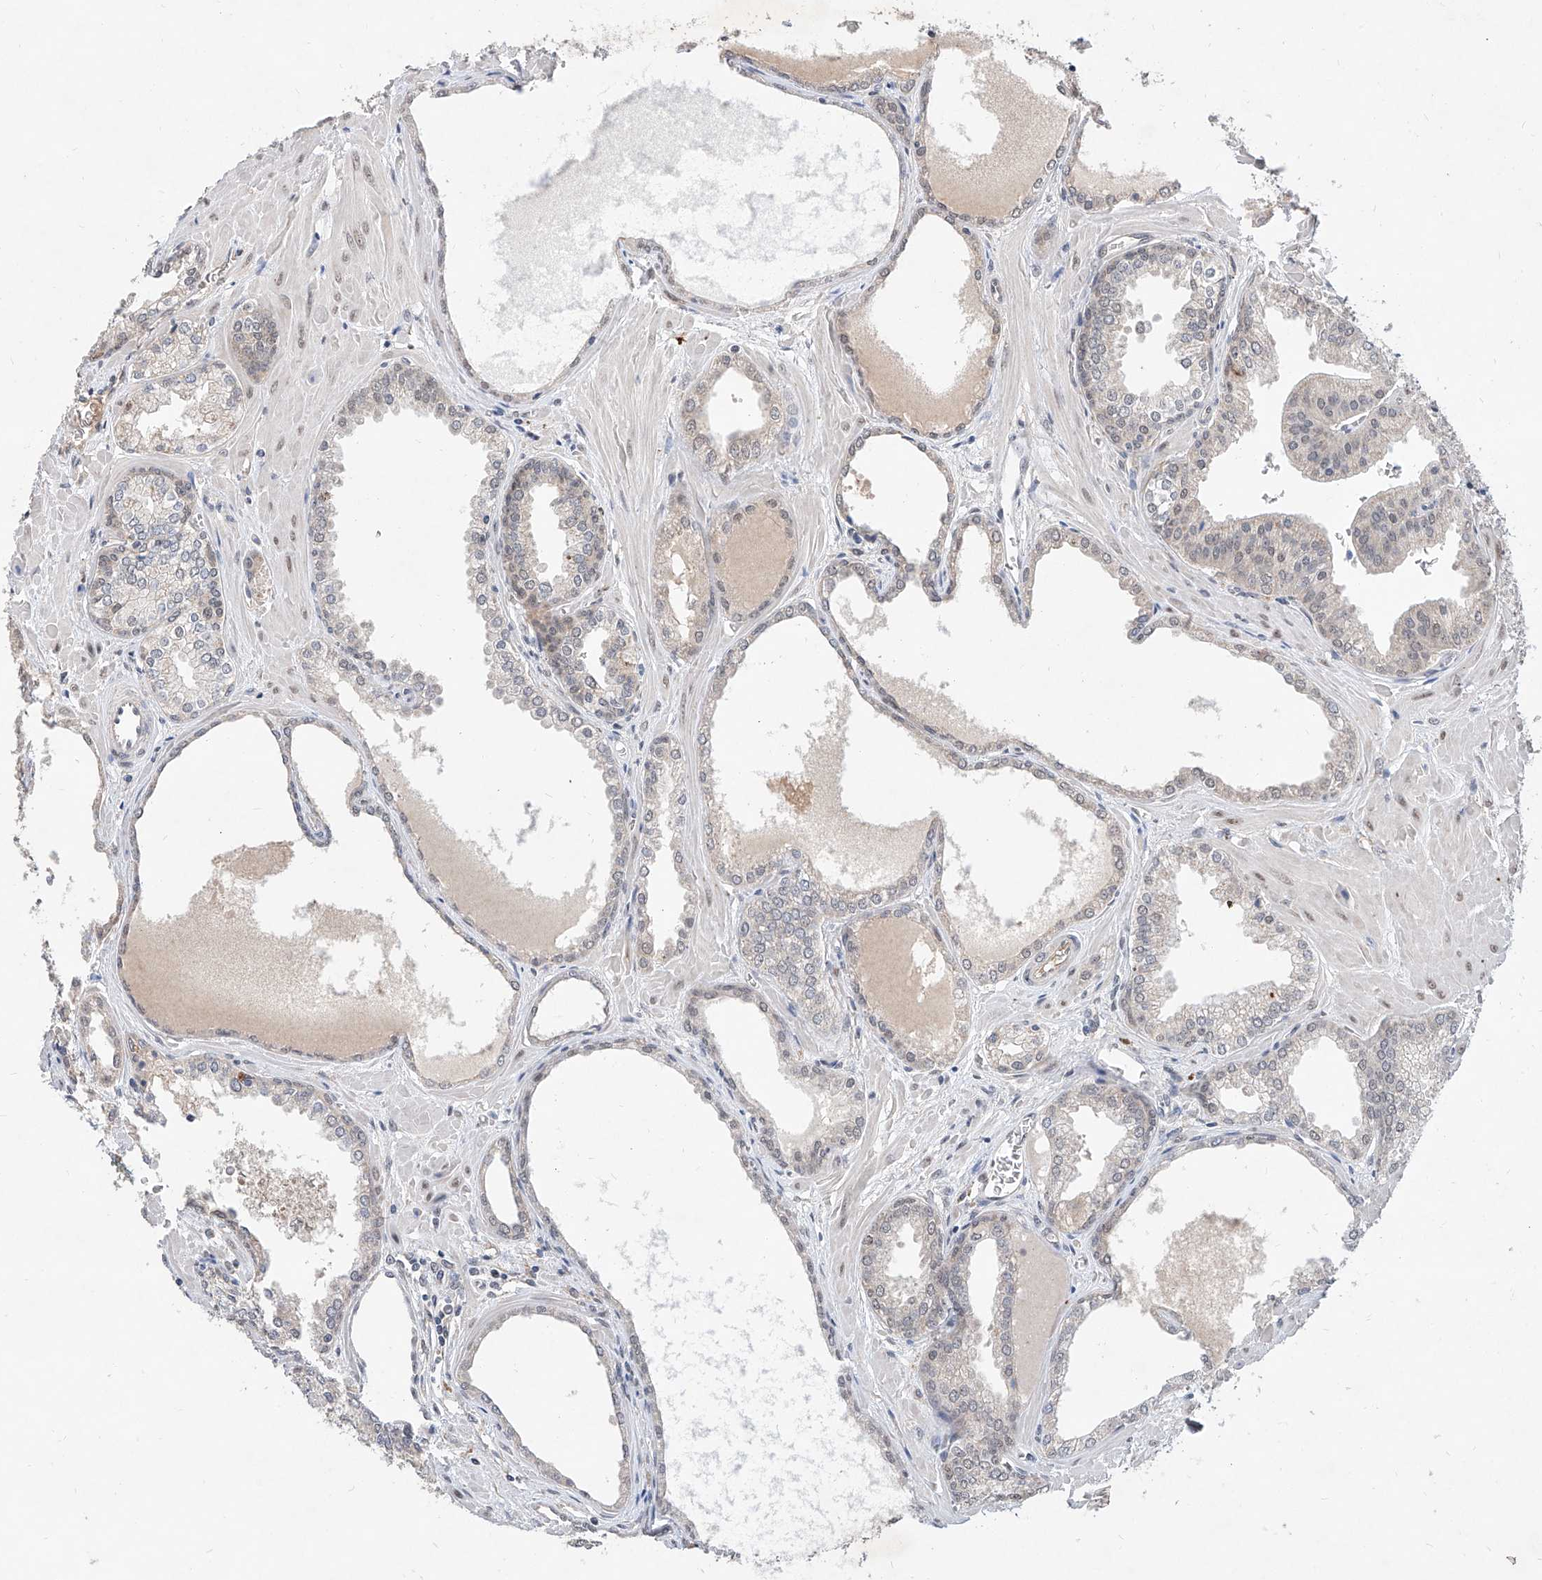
{"staining": {"intensity": "negative", "quantity": "none", "location": "none"}, "tissue": "prostate cancer", "cell_type": "Tumor cells", "image_type": "cancer", "snomed": [{"axis": "morphology", "description": "Adenocarcinoma, Low grade"}, {"axis": "topography", "description": "Prostate"}], "caption": "Immunohistochemistry (IHC) micrograph of human prostate adenocarcinoma (low-grade) stained for a protein (brown), which shows no staining in tumor cells.", "gene": "CARMIL3", "patient": {"sex": "male", "age": 67}}